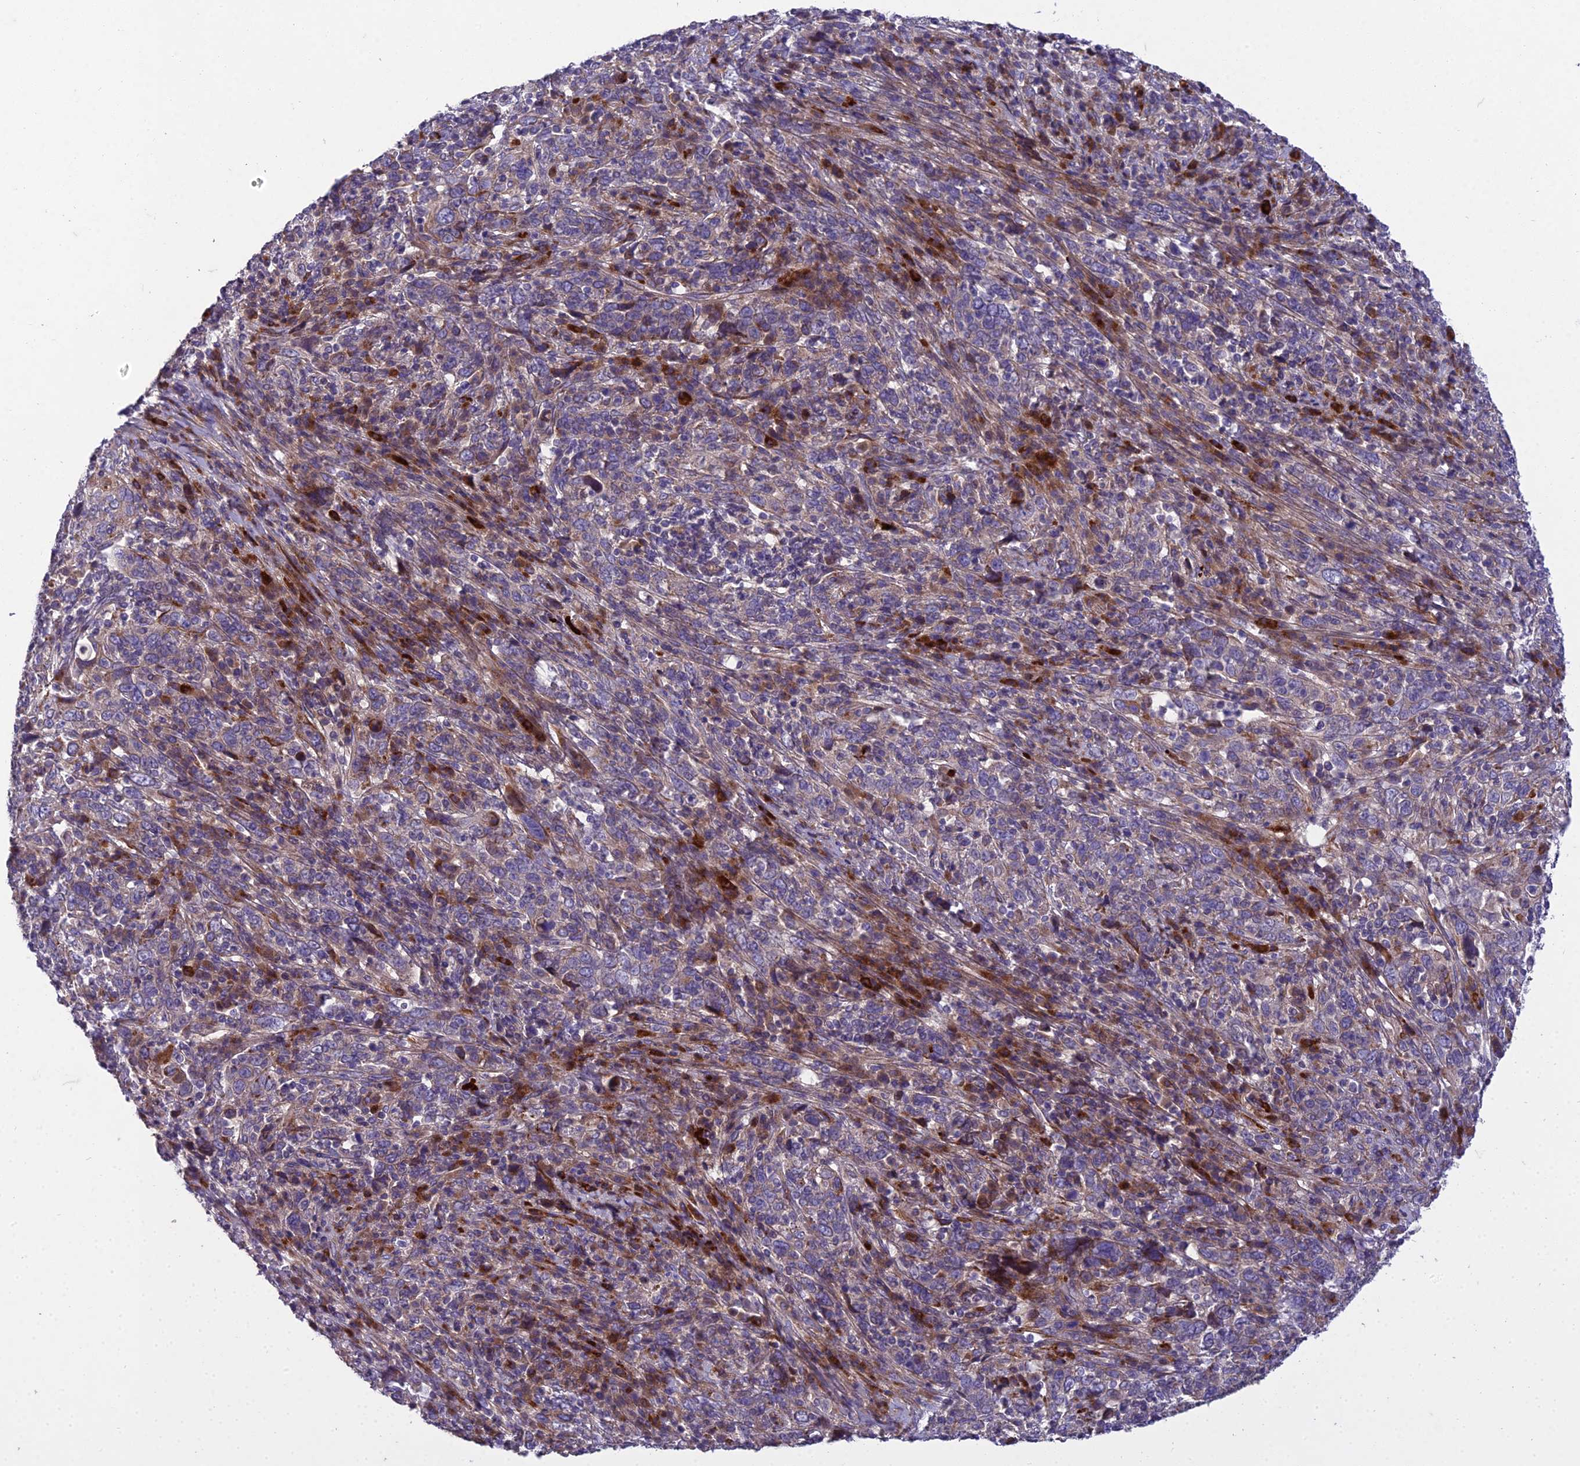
{"staining": {"intensity": "moderate", "quantity": "<25%", "location": "cytoplasmic/membranous"}, "tissue": "cervical cancer", "cell_type": "Tumor cells", "image_type": "cancer", "snomed": [{"axis": "morphology", "description": "Squamous cell carcinoma, NOS"}, {"axis": "topography", "description": "Cervix"}], "caption": "A histopathology image showing moderate cytoplasmic/membranous positivity in approximately <25% of tumor cells in squamous cell carcinoma (cervical), as visualized by brown immunohistochemical staining.", "gene": "ADIPOR2", "patient": {"sex": "female", "age": 46}}